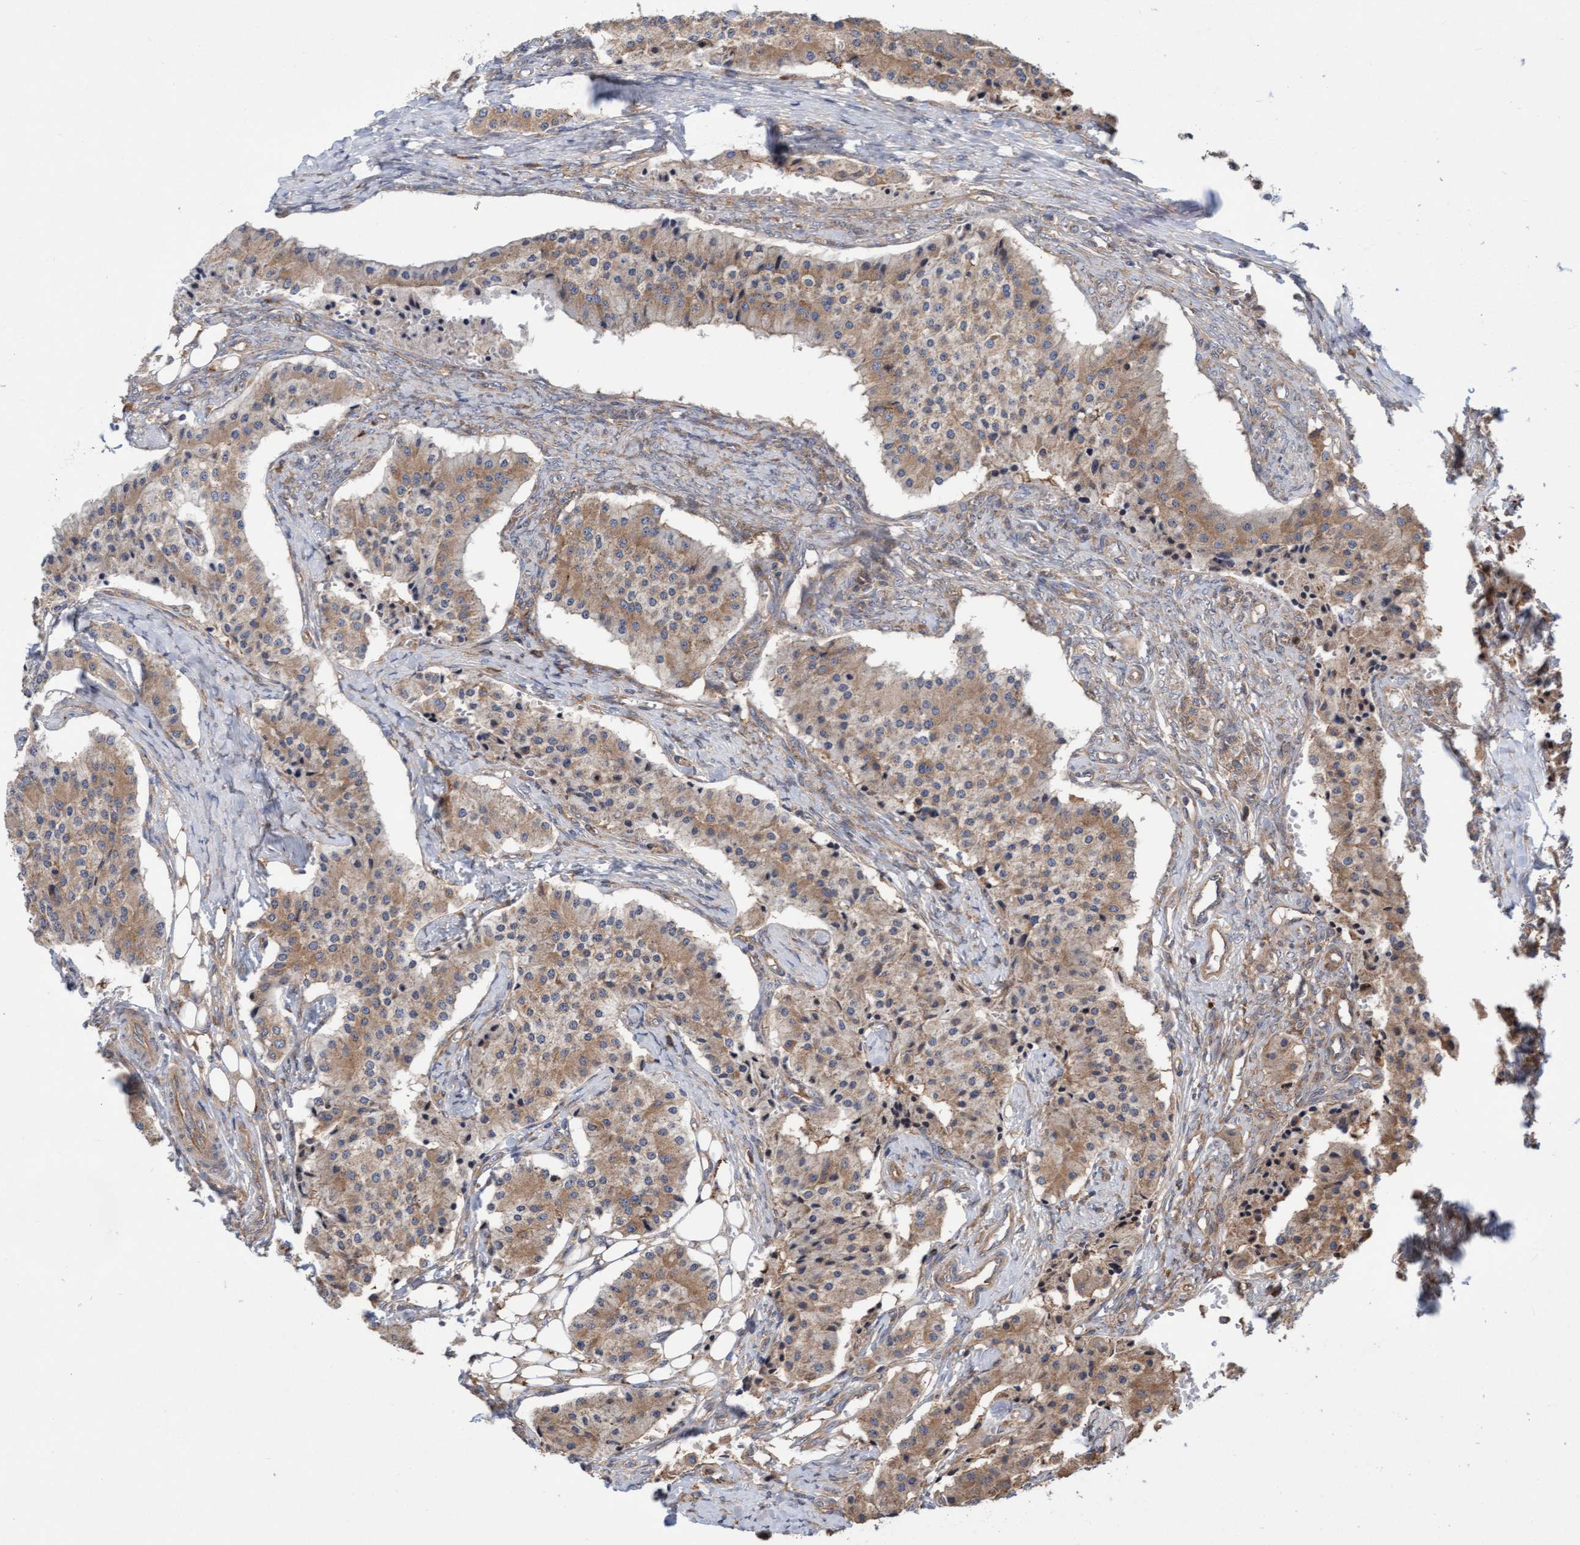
{"staining": {"intensity": "moderate", "quantity": ">75%", "location": "cytoplasmic/membranous"}, "tissue": "carcinoid", "cell_type": "Tumor cells", "image_type": "cancer", "snomed": [{"axis": "morphology", "description": "Carcinoid, malignant, NOS"}, {"axis": "topography", "description": "Colon"}], "caption": "A high-resolution histopathology image shows immunohistochemistry staining of malignant carcinoid, which displays moderate cytoplasmic/membranous staining in about >75% of tumor cells.", "gene": "KIAA0753", "patient": {"sex": "female", "age": 52}}